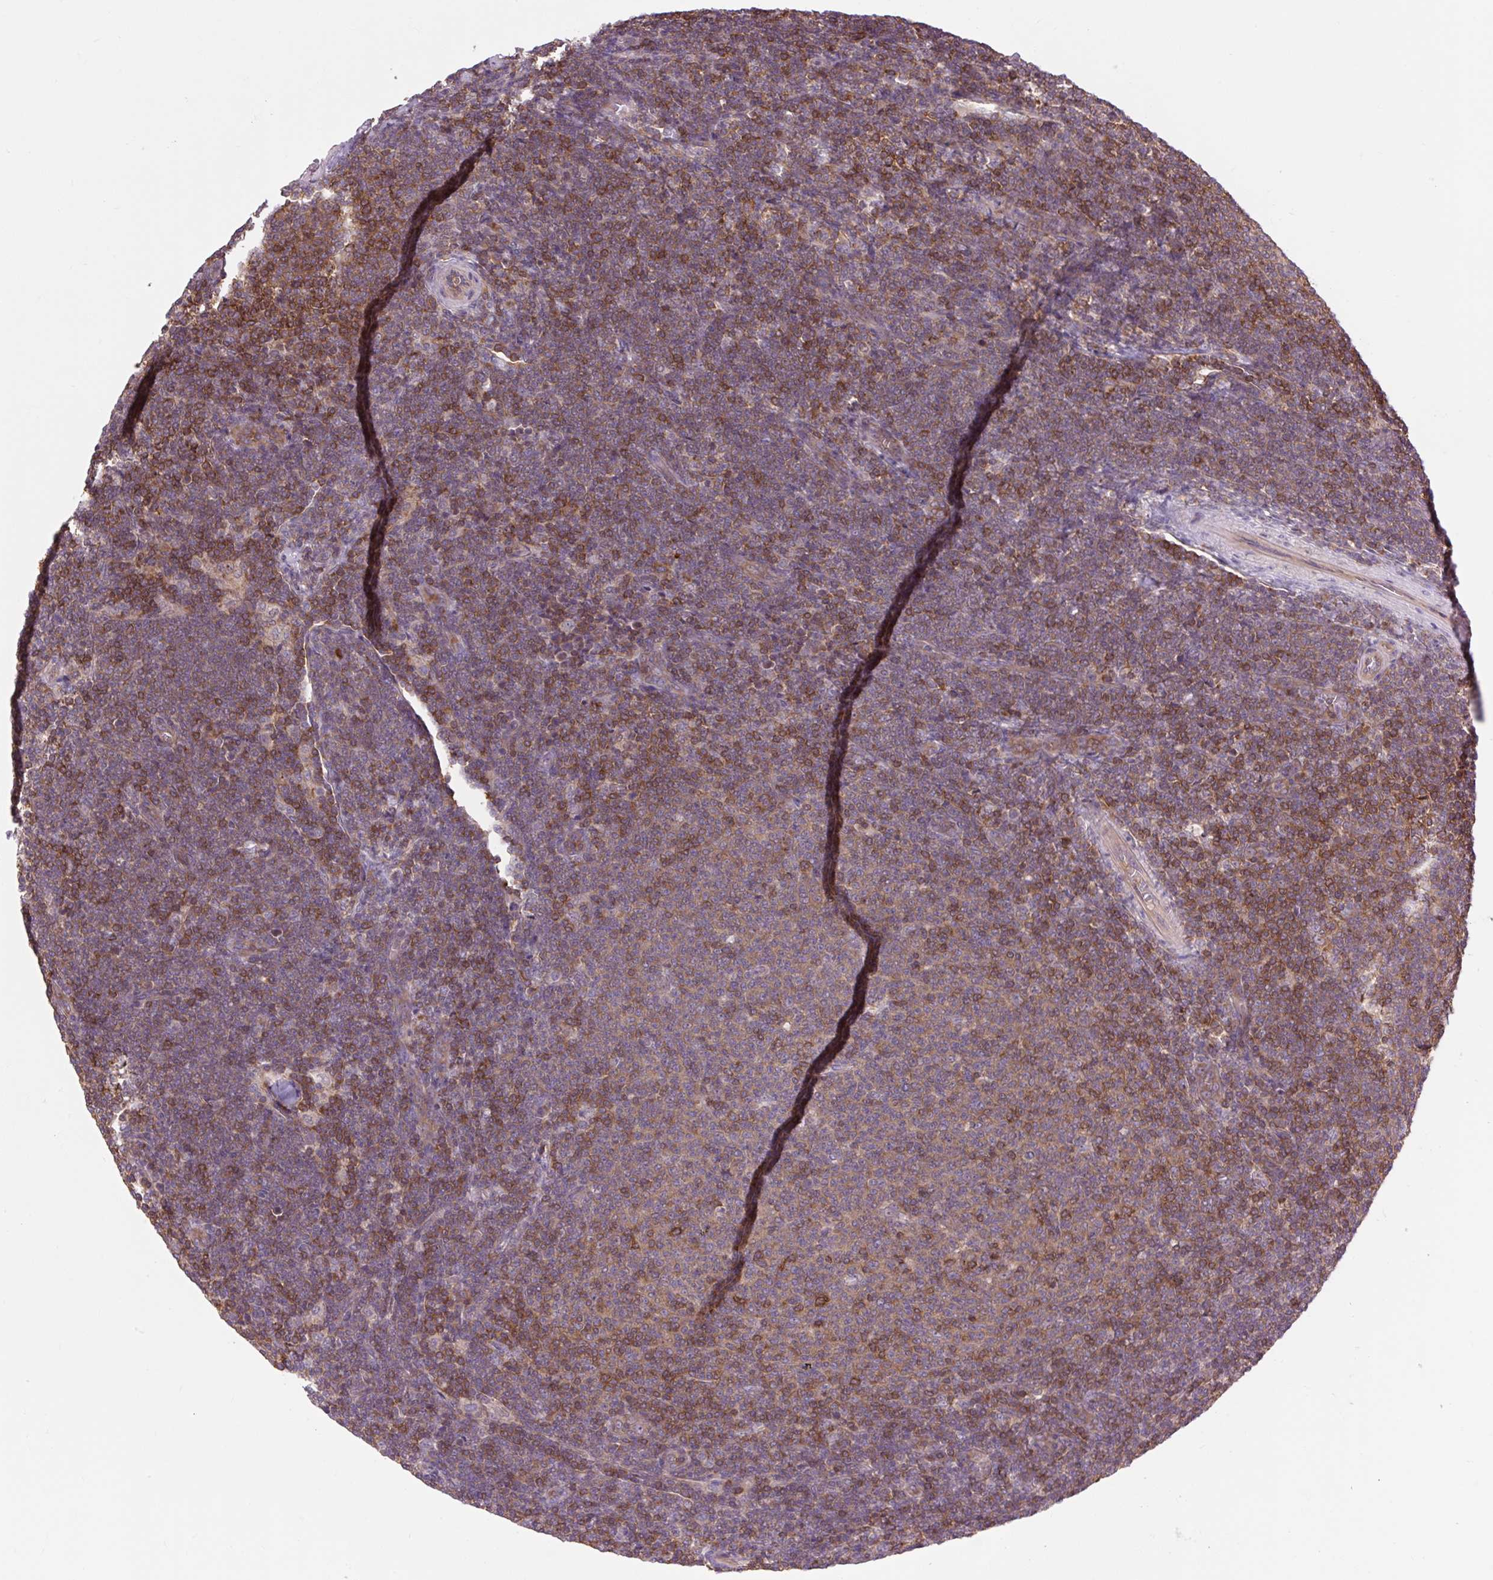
{"staining": {"intensity": "moderate", "quantity": "25%-75%", "location": "cytoplasmic/membranous"}, "tissue": "lymphoma", "cell_type": "Tumor cells", "image_type": "cancer", "snomed": [{"axis": "morphology", "description": "Malignant lymphoma, non-Hodgkin's type, Low grade"}, {"axis": "topography", "description": "Lymph node"}], "caption": "Protein staining shows moderate cytoplasmic/membranous staining in about 25%-75% of tumor cells in lymphoma.", "gene": "PLCG1", "patient": {"sex": "male", "age": 66}}